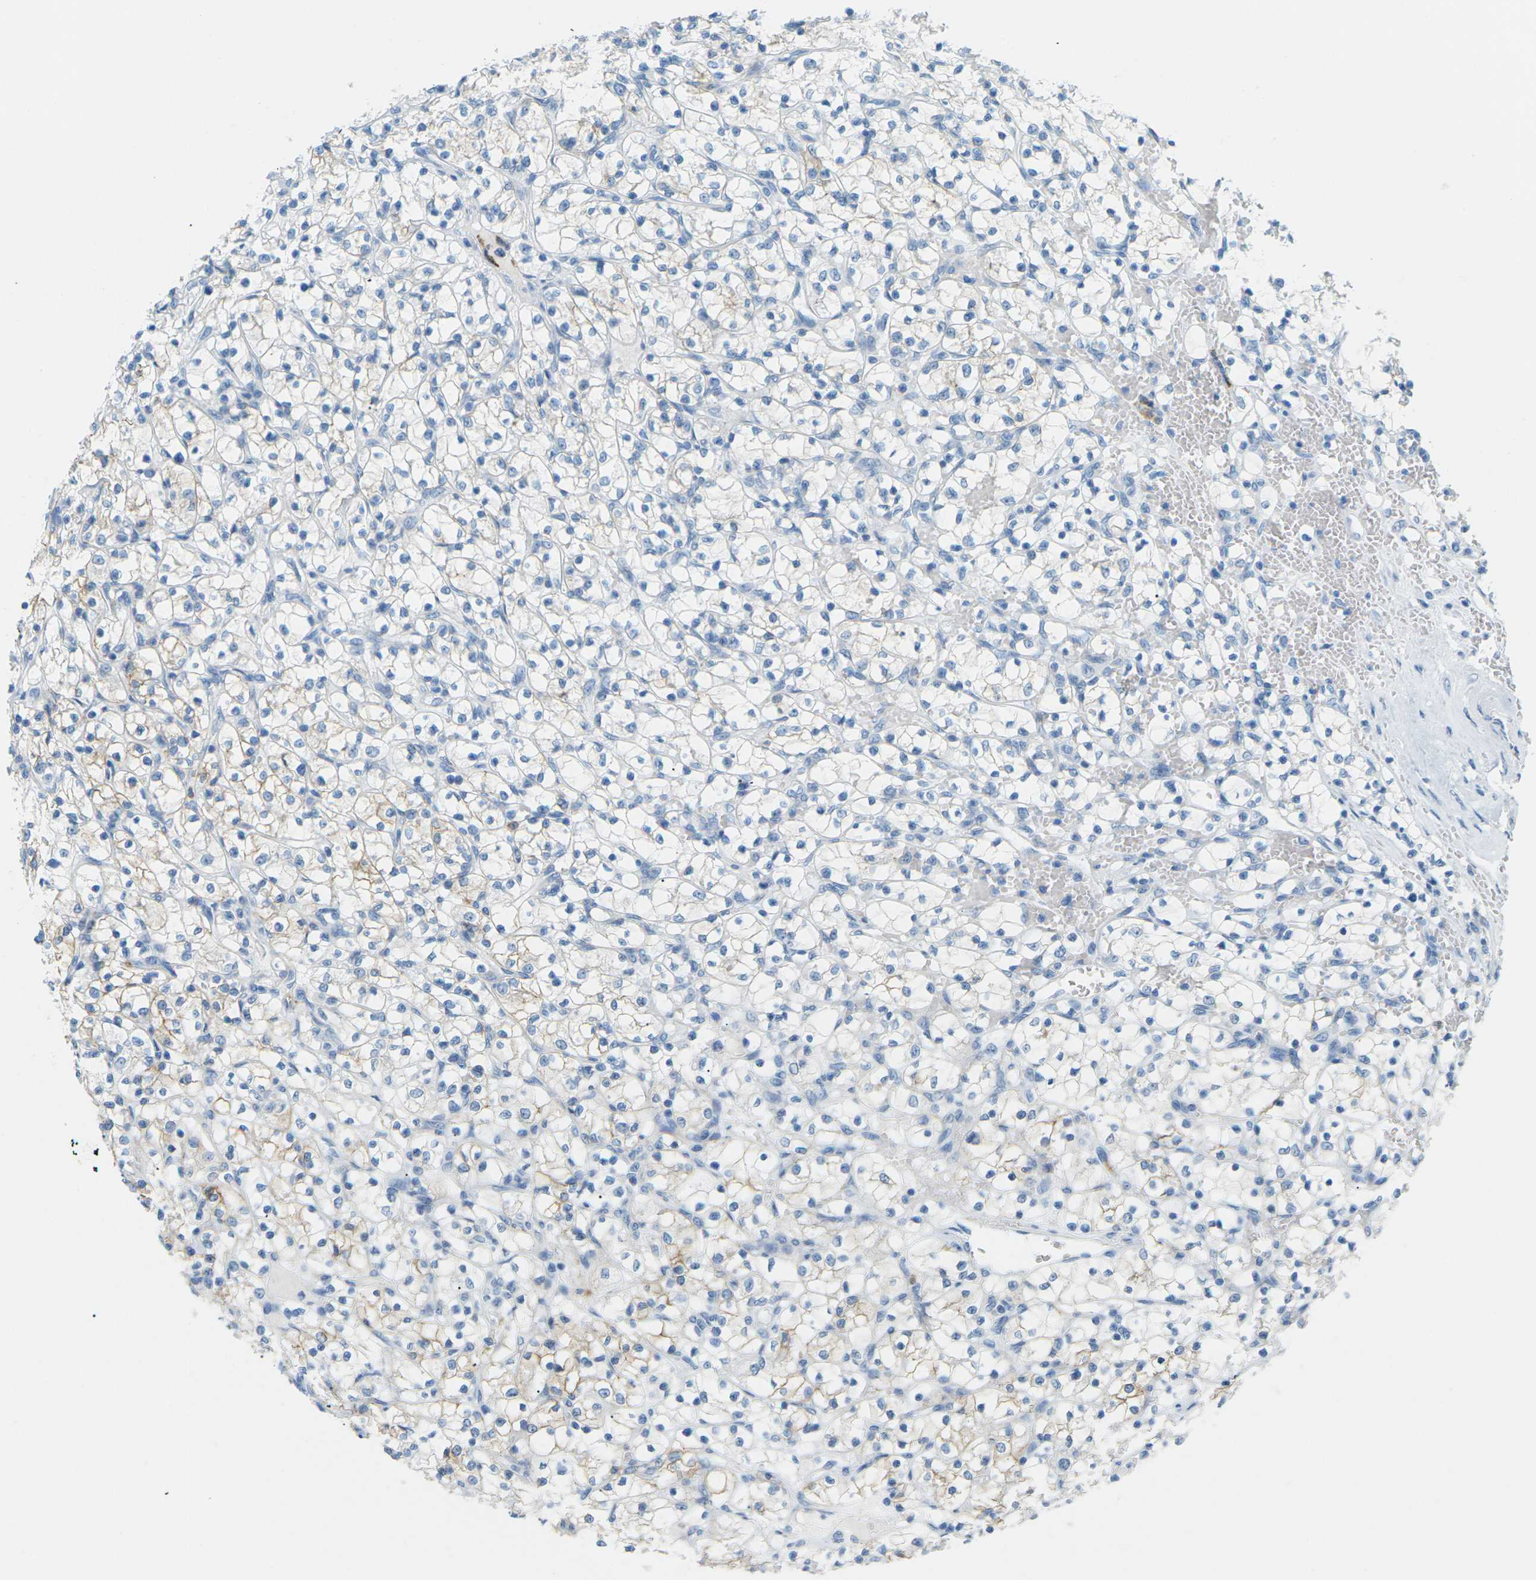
{"staining": {"intensity": "moderate", "quantity": "25%-75%", "location": "cytoplasmic/membranous"}, "tissue": "renal cancer", "cell_type": "Tumor cells", "image_type": "cancer", "snomed": [{"axis": "morphology", "description": "Adenocarcinoma, NOS"}, {"axis": "topography", "description": "Kidney"}], "caption": "Protein analysis of renal cancer (adenocarcinoma) tissue demonstrates moderate cytoplasmic/membranous expression in about 25%-75% of tumor cells.", "gene": "CDH16", "patient": {"sex": "female", "age": 69}}